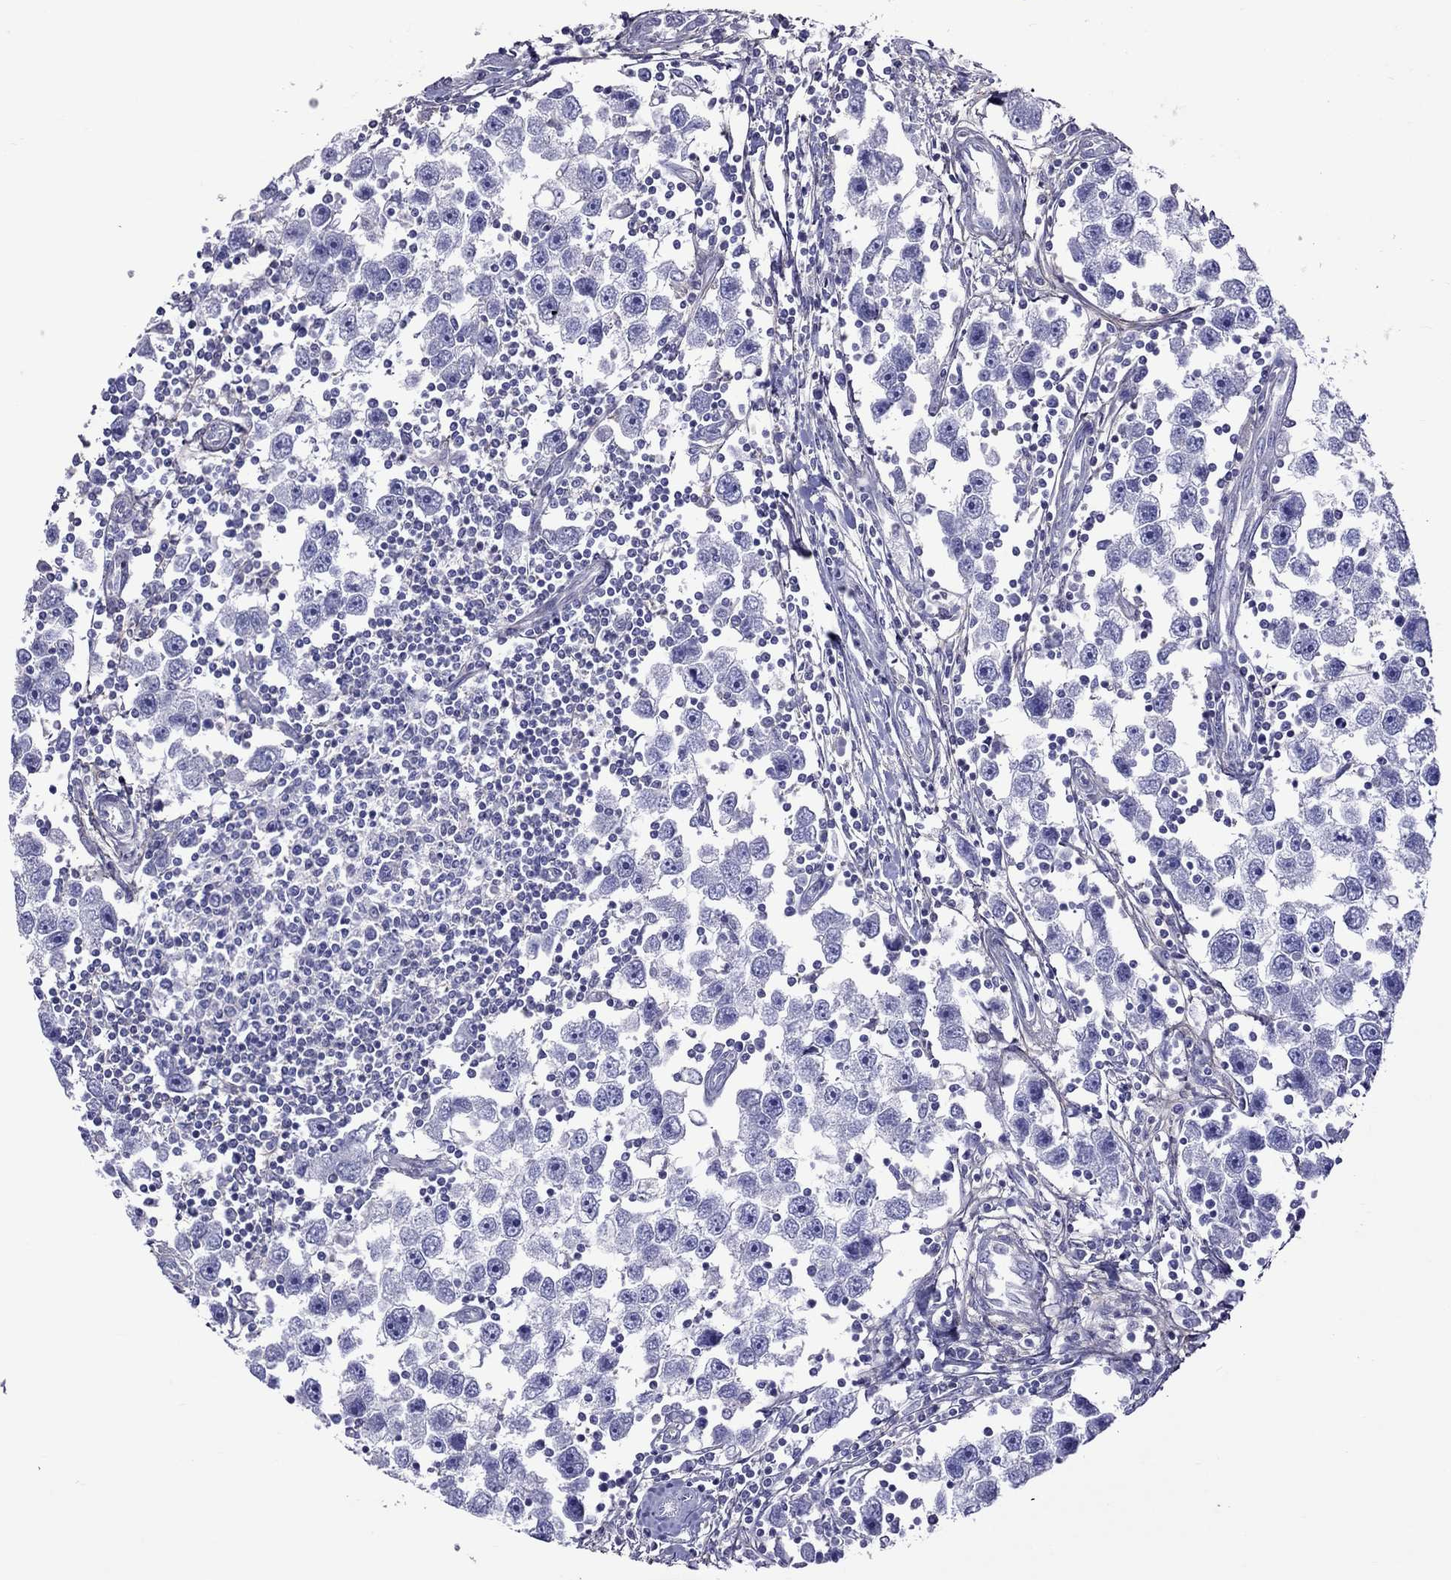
{"staining": {"intensity": "negative", "quantity": "none", "location": "none"}, "tissue": "testis cancer", "cell_type": "Tumor cells", "image_type": "cancer", "snomed": [{"axis": "morphology", "description": "Seminoma, NOS"}, {"axis": "topography", "description": "Testis"}], "caption": "Tumor cells are negative for brown protein staining in testis cancer.", "gene": "TEX22", "patient": {"sex": "male", "age": 30}}